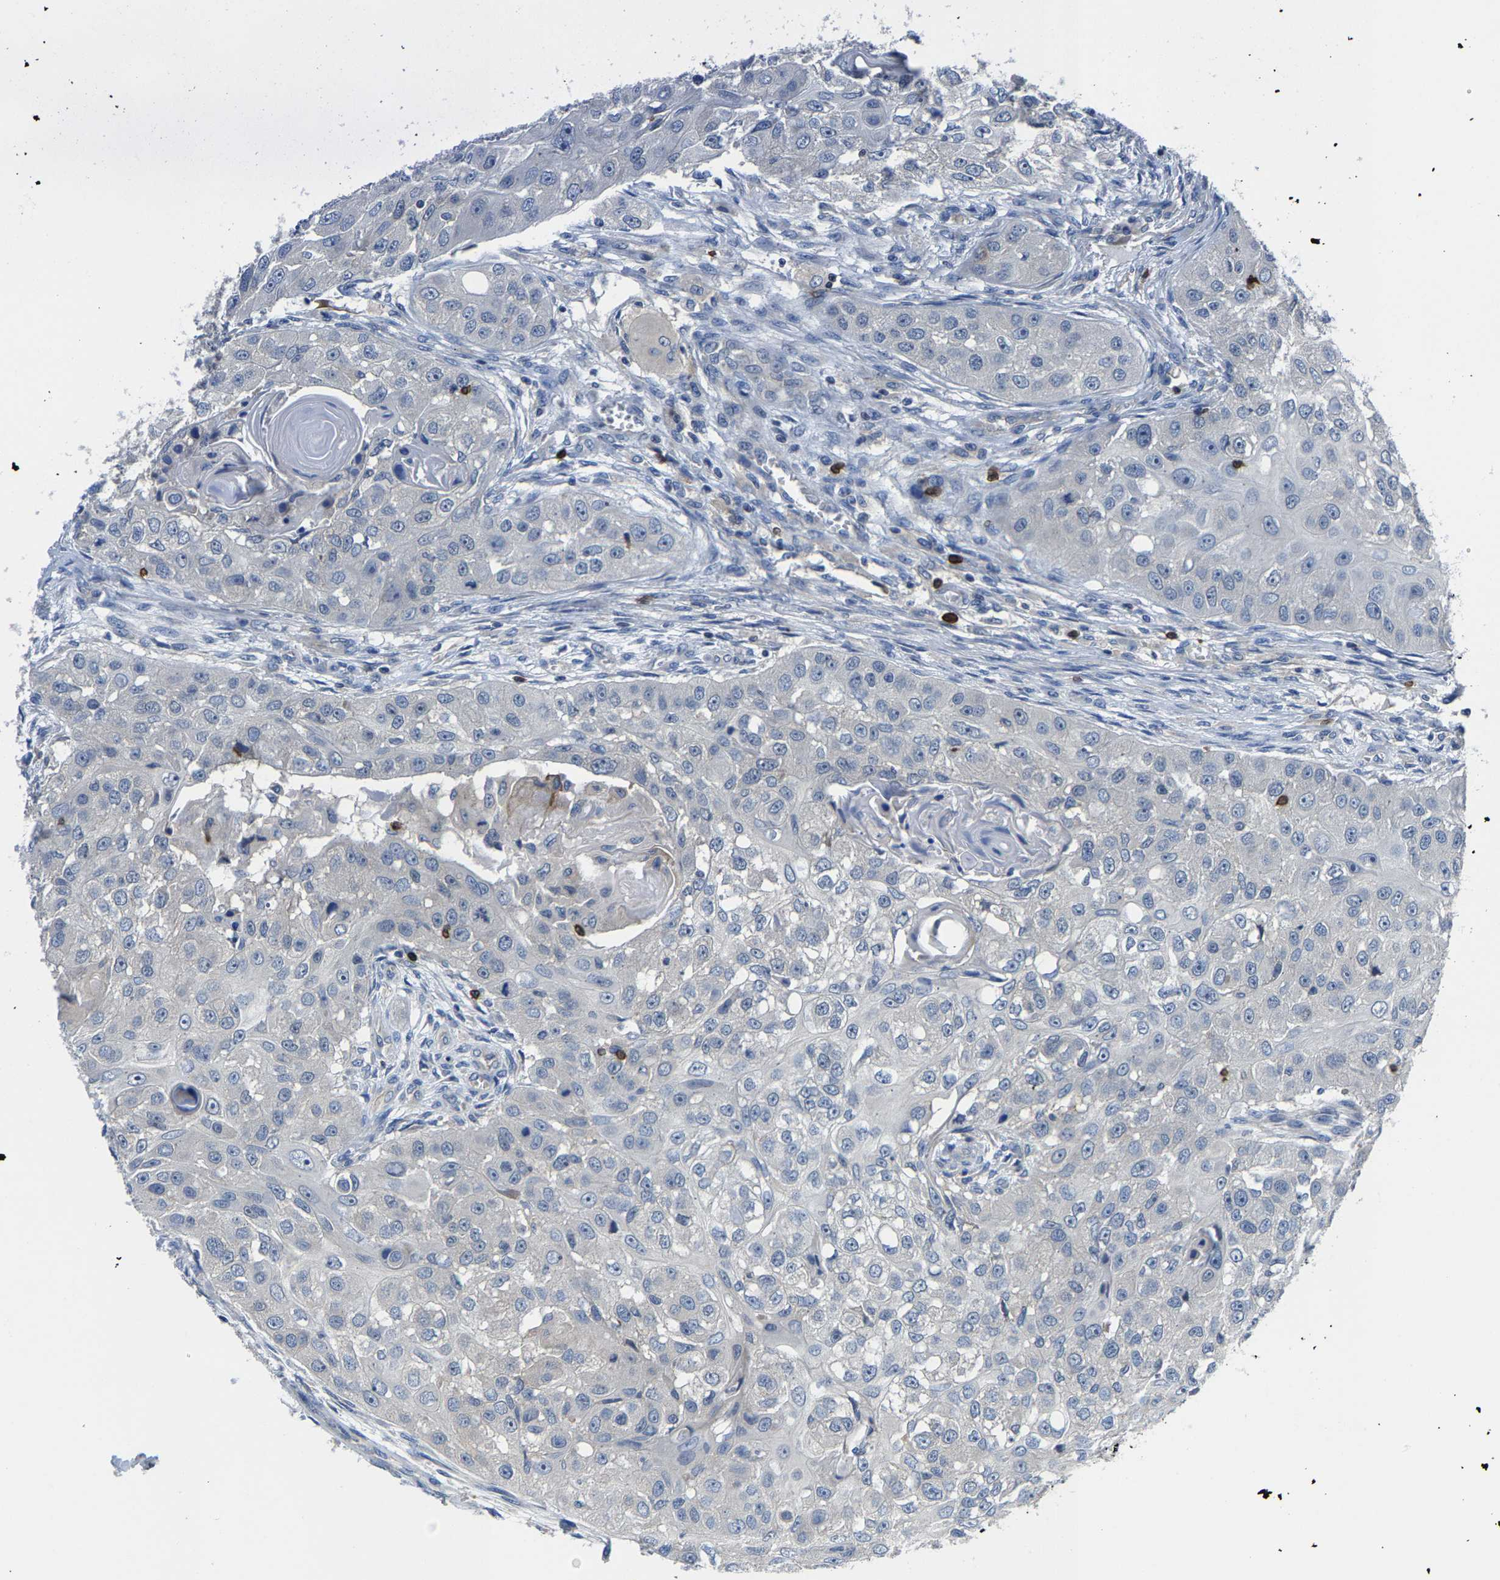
{"staining": {"intensity": "negative", "quantity": "none", "location": "none"}, "tissue": "head and neck cancer", "cell_type": "Tumor cells", "image_type": "cancer", "snomed": [{"axis": "morphology", "description": "Normal tissue, NOS"}, {"axis": "morphology", "description": "Squamous cell carcinoma, NOS"}, {"axis": "topography", "description": "Skeletal muscle"}, {"axis": "topography", "description": "Head-Neck"}], "caption": "There is no significant staining in tumor cells of head and neck squamous cell carcinoma.", "gene": "AGBL3", "patient": {"sex": "male", "age": 51}}